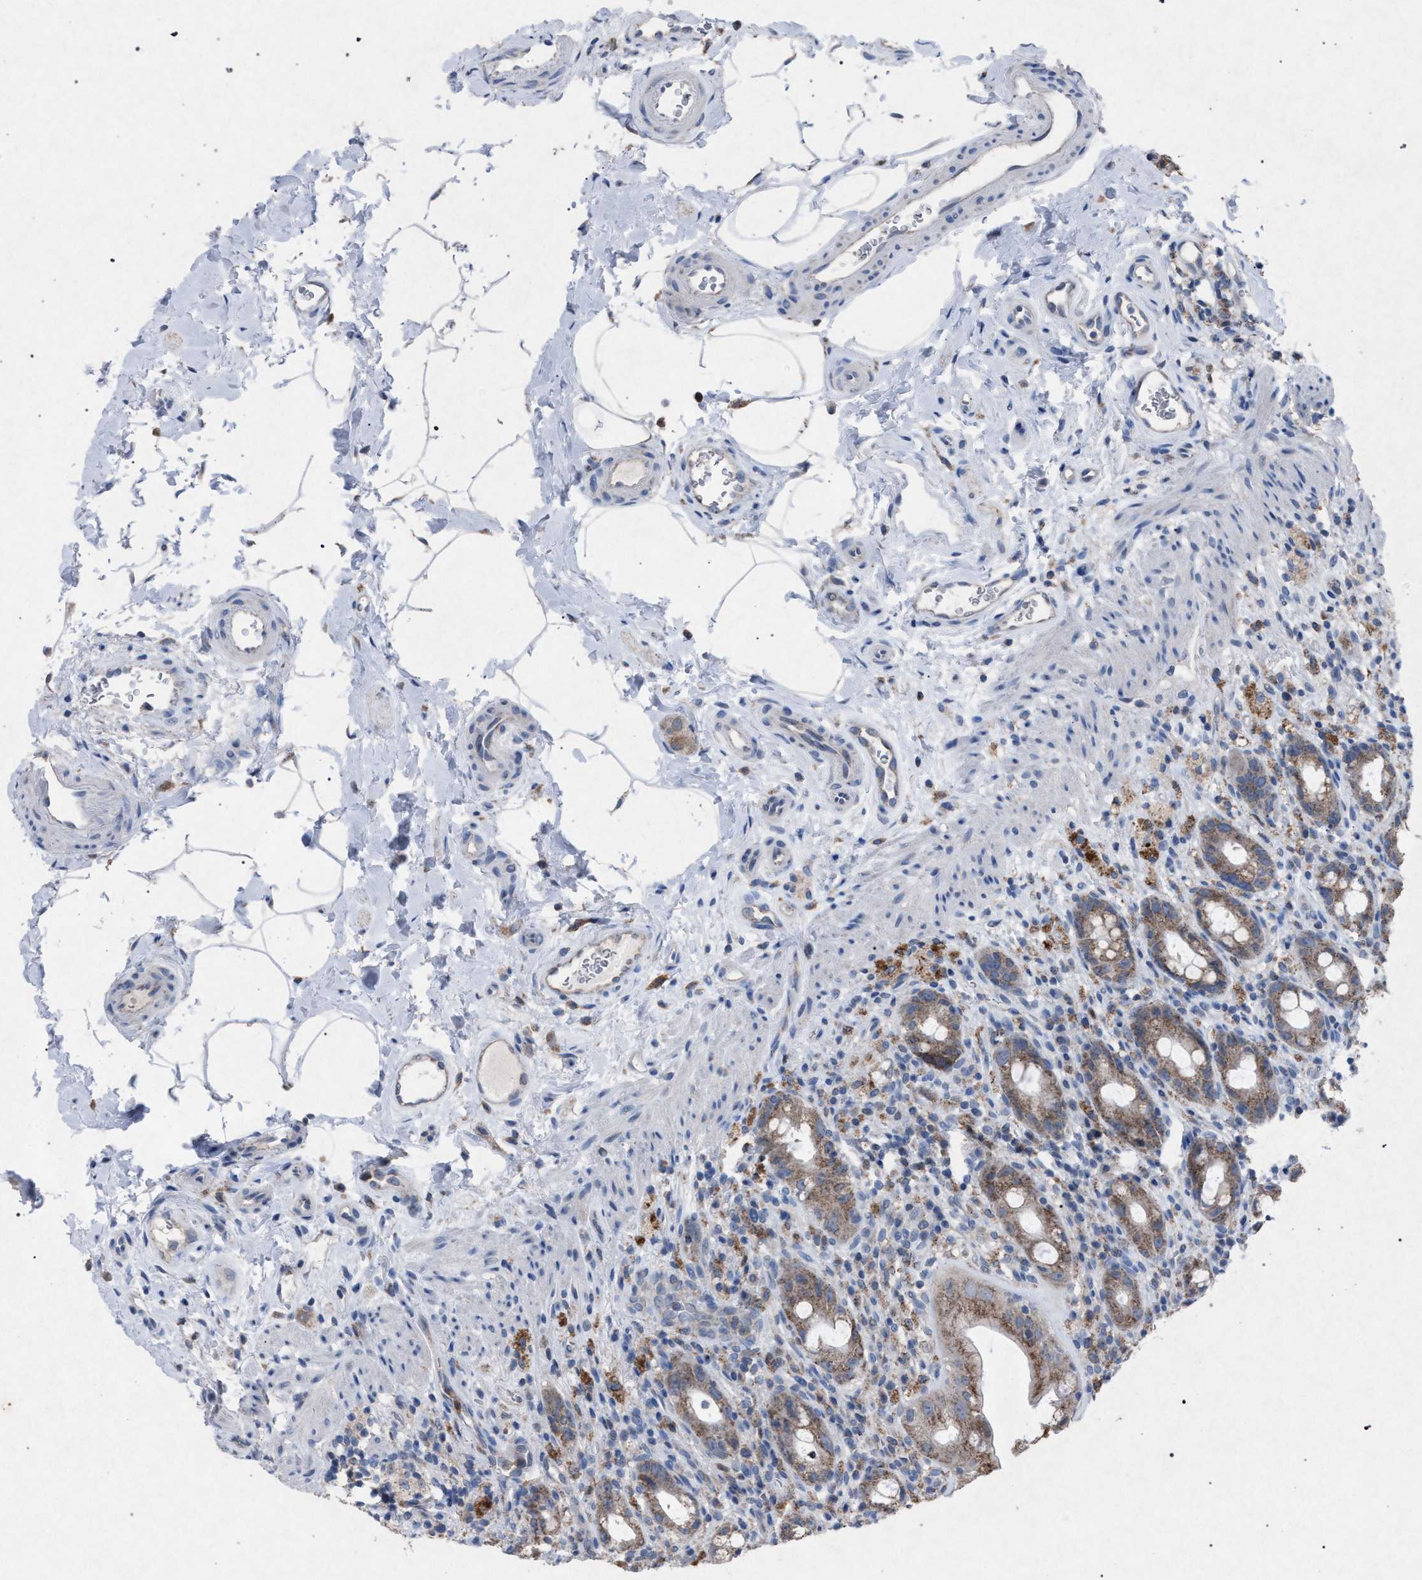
{"staining": {"intensity": "moderate", "quantity": ">75%", "location": "cytoplasmic/membranous"}, "tissue": "rectum", "cell_type": "Glandular cells", "image_type": "normal", "snomed": [{"axis": "morphology", "description": "Normal tissue, NOS"}, {"axis": "topography", "description": "Rectum"}], "caption": "Brown immunohistochemical staining in benign rectum shows moderate cytoplasmic/membranous positivity in approximately >75% of glandular cells.", "gene": "HSD17B4", "patient": {"sex": "male", "age": 44}}